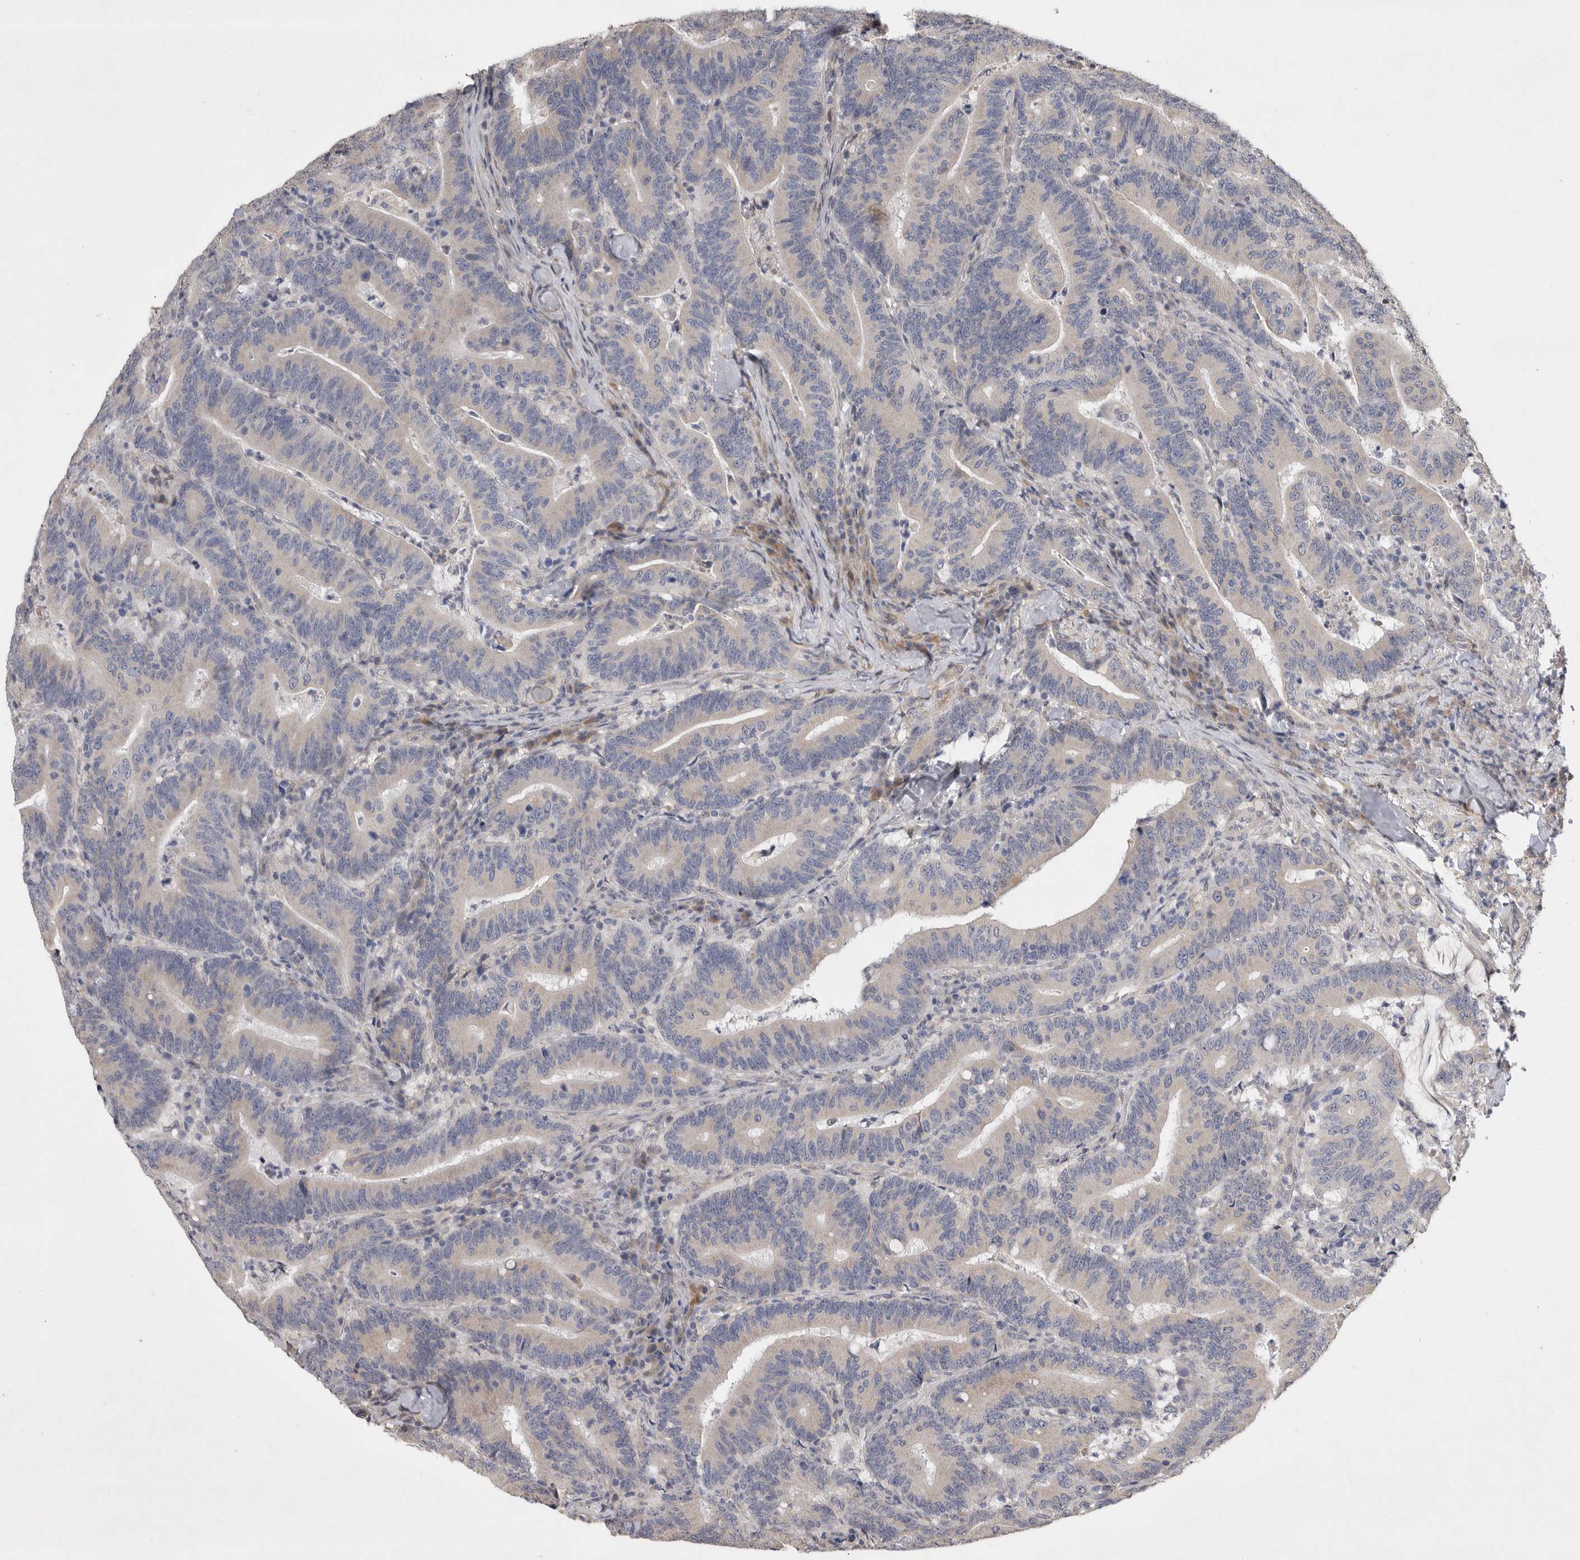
{"staining": {"intensity": "weak", "quantity": "<25%", "location": "cytoplasmic/membranous"}, "tissue": "colorectal cancer", "cell_type": "Tumor cells", "image_type": "cancer", "snomed": [{"axis": "morphology", "description": "Adenocarcinoma, NOS"}, {"axis": "topography", "description": "Colon"}], "caption": "Tumor cells show no significant protein positivity in colorectal cancer (adenocarcinoma). (Brightfield microscopy of DAB IHC at high magnification).", "gene": "EDEM3", "patient": {"sex": "female", "age": 66}}